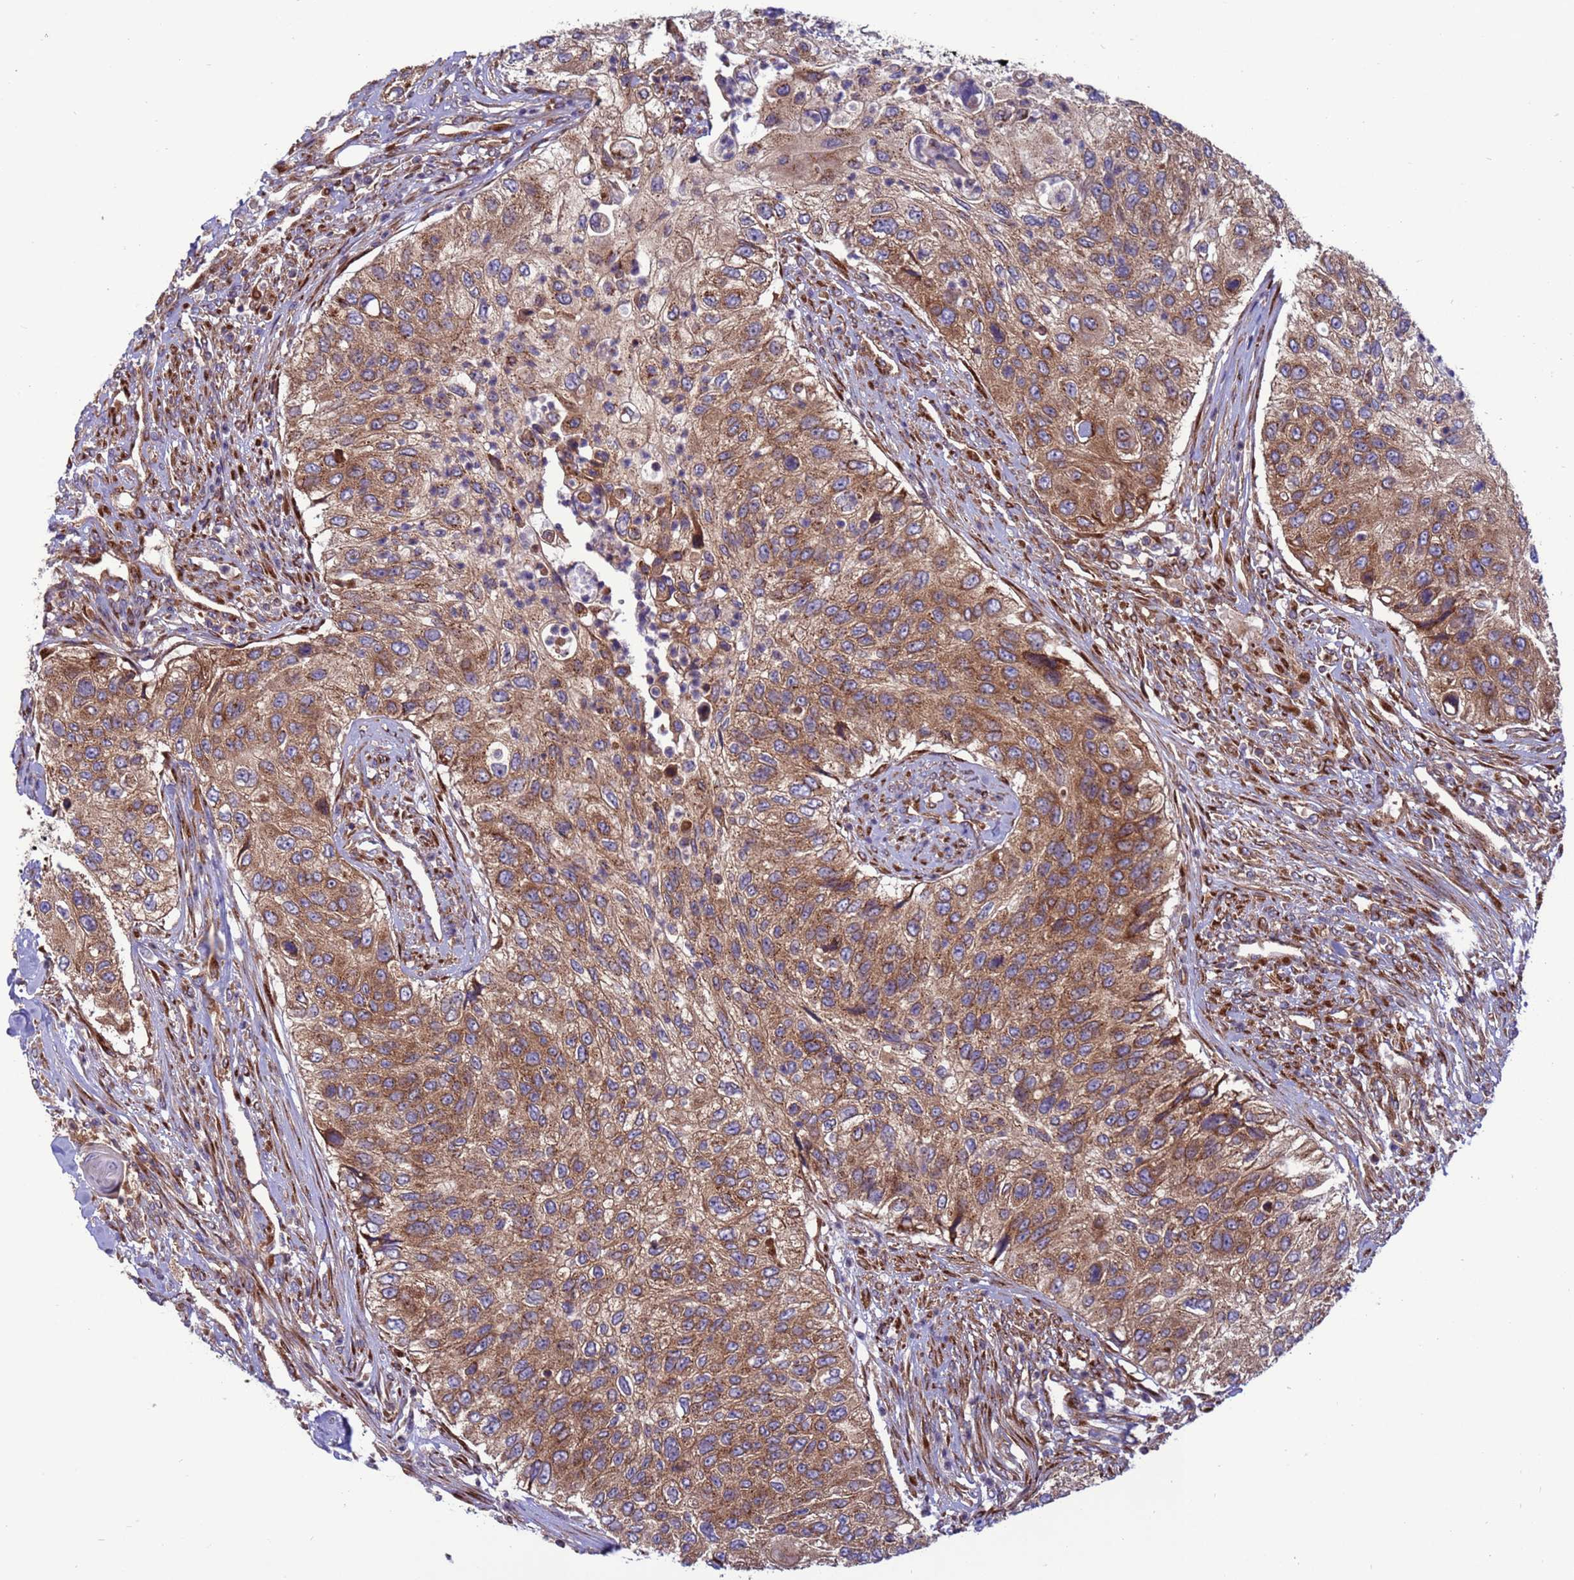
{"staining": {"intensity": "moderate", "quantity": ">75%", "location": "cytoplasmic/membranous"}, "tissue": "urothelial cancer", "cell_type": "Tumor cells", "image_type": "cancer", "snomed": [{"axis": "morphology", "description": "Urothelial carcinoma, High grade"}, {"axis": "topography", "description": "Urinary bladder"}], "caption": "Immunohistochemical staining of urothelial cancer reveals medium levels of moderate cytoplasmic/membranous protein positivity in approximately >75% of tumor cells.", "gene": "ZC3HAV1", "patient": {"sex": "female", "age": 60}}